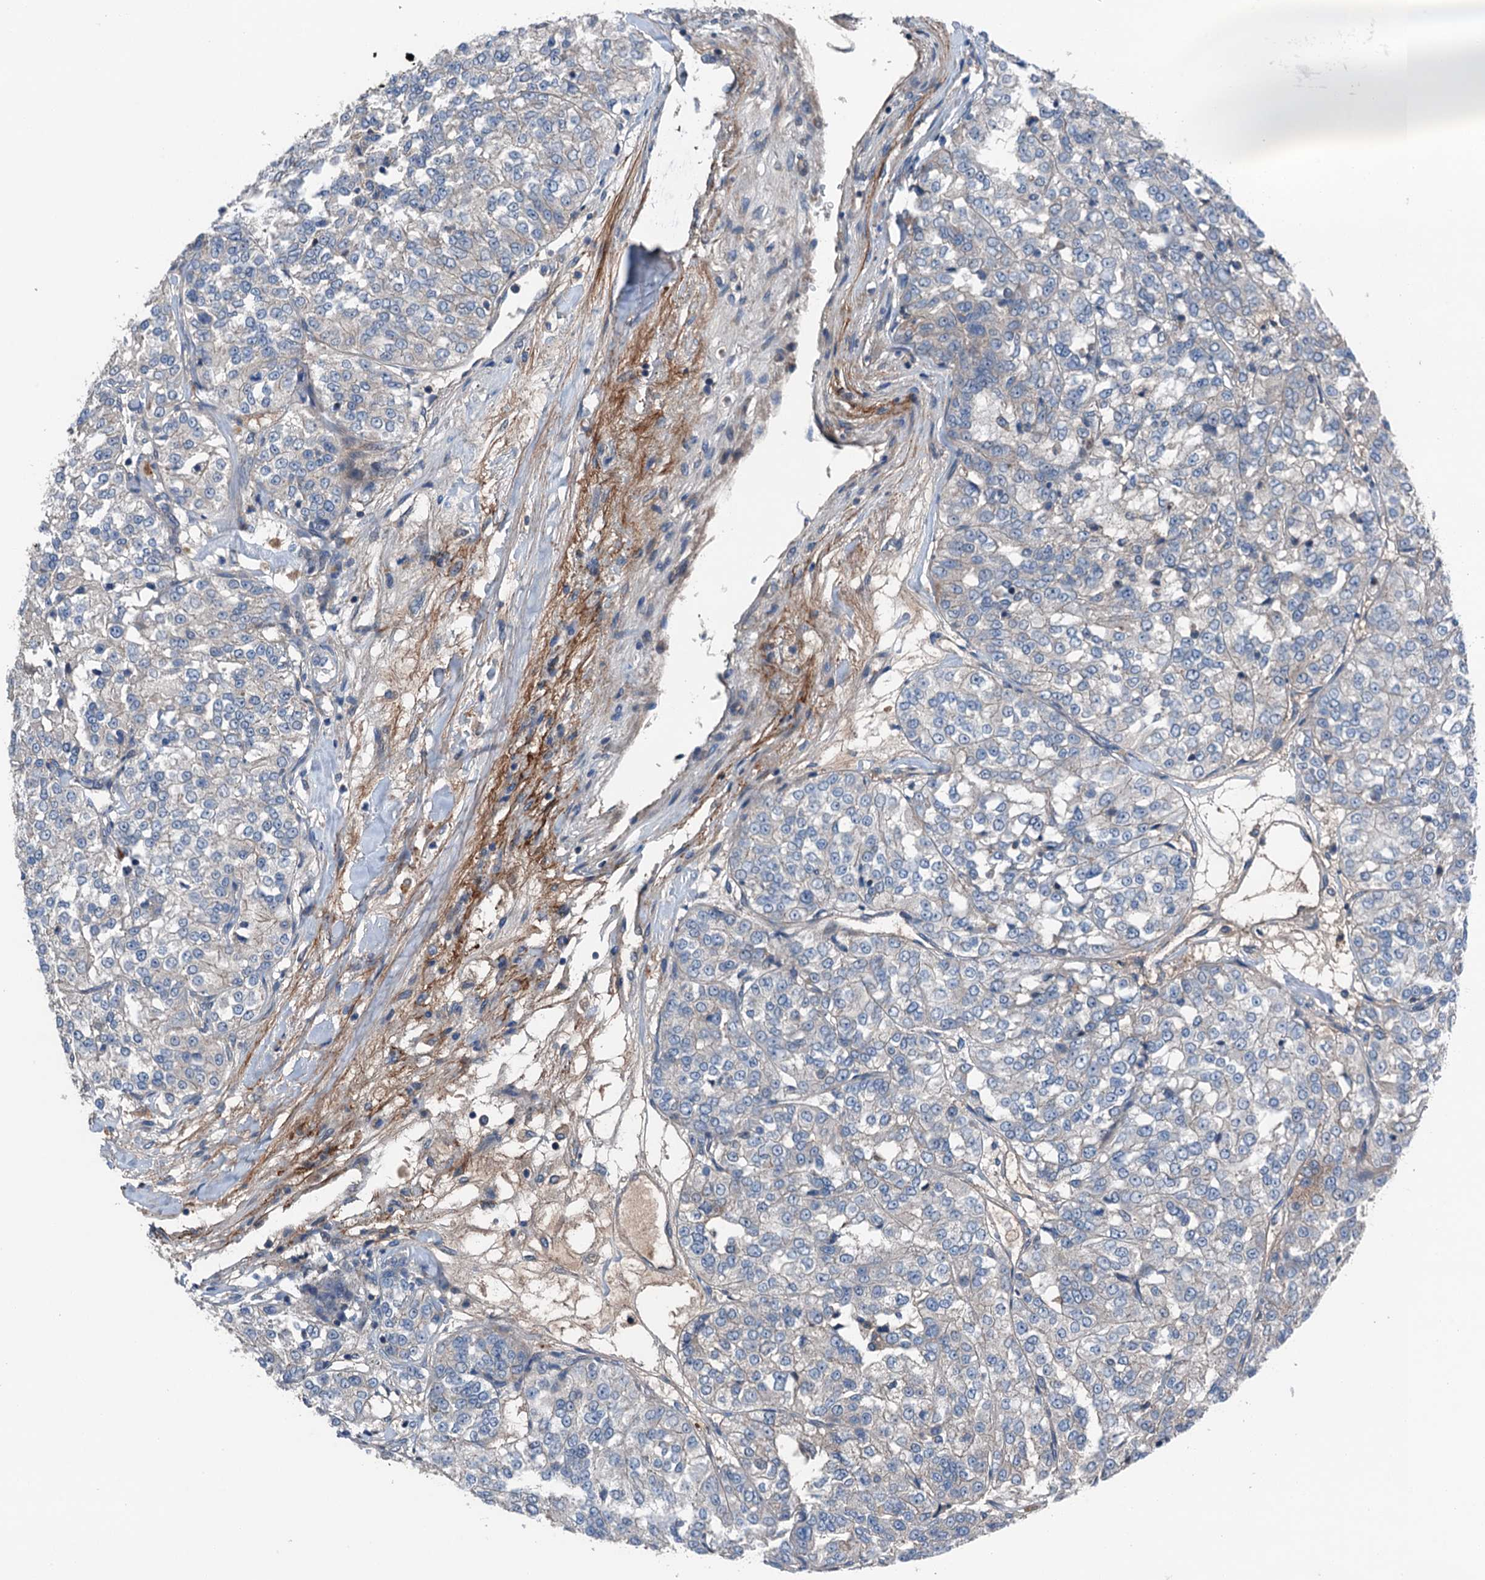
{"staining": {"intensity": "negative", "quantity": "none", "location": "none"}, "tissue": "renal cancer", "cell_type": "Tumor cells", "image_type": "cancer", "snomed": [{"axis": "morphology", "description": "Adenocarcinoma, NOS"}, {"axis": "topography", "description": "Kidney"}], "caption": "The histopathology image shows no significant staining in tumor cells of renal cancer.", "gene": "SLC2A10", "patient": {"sex": "female", "age": 63}}